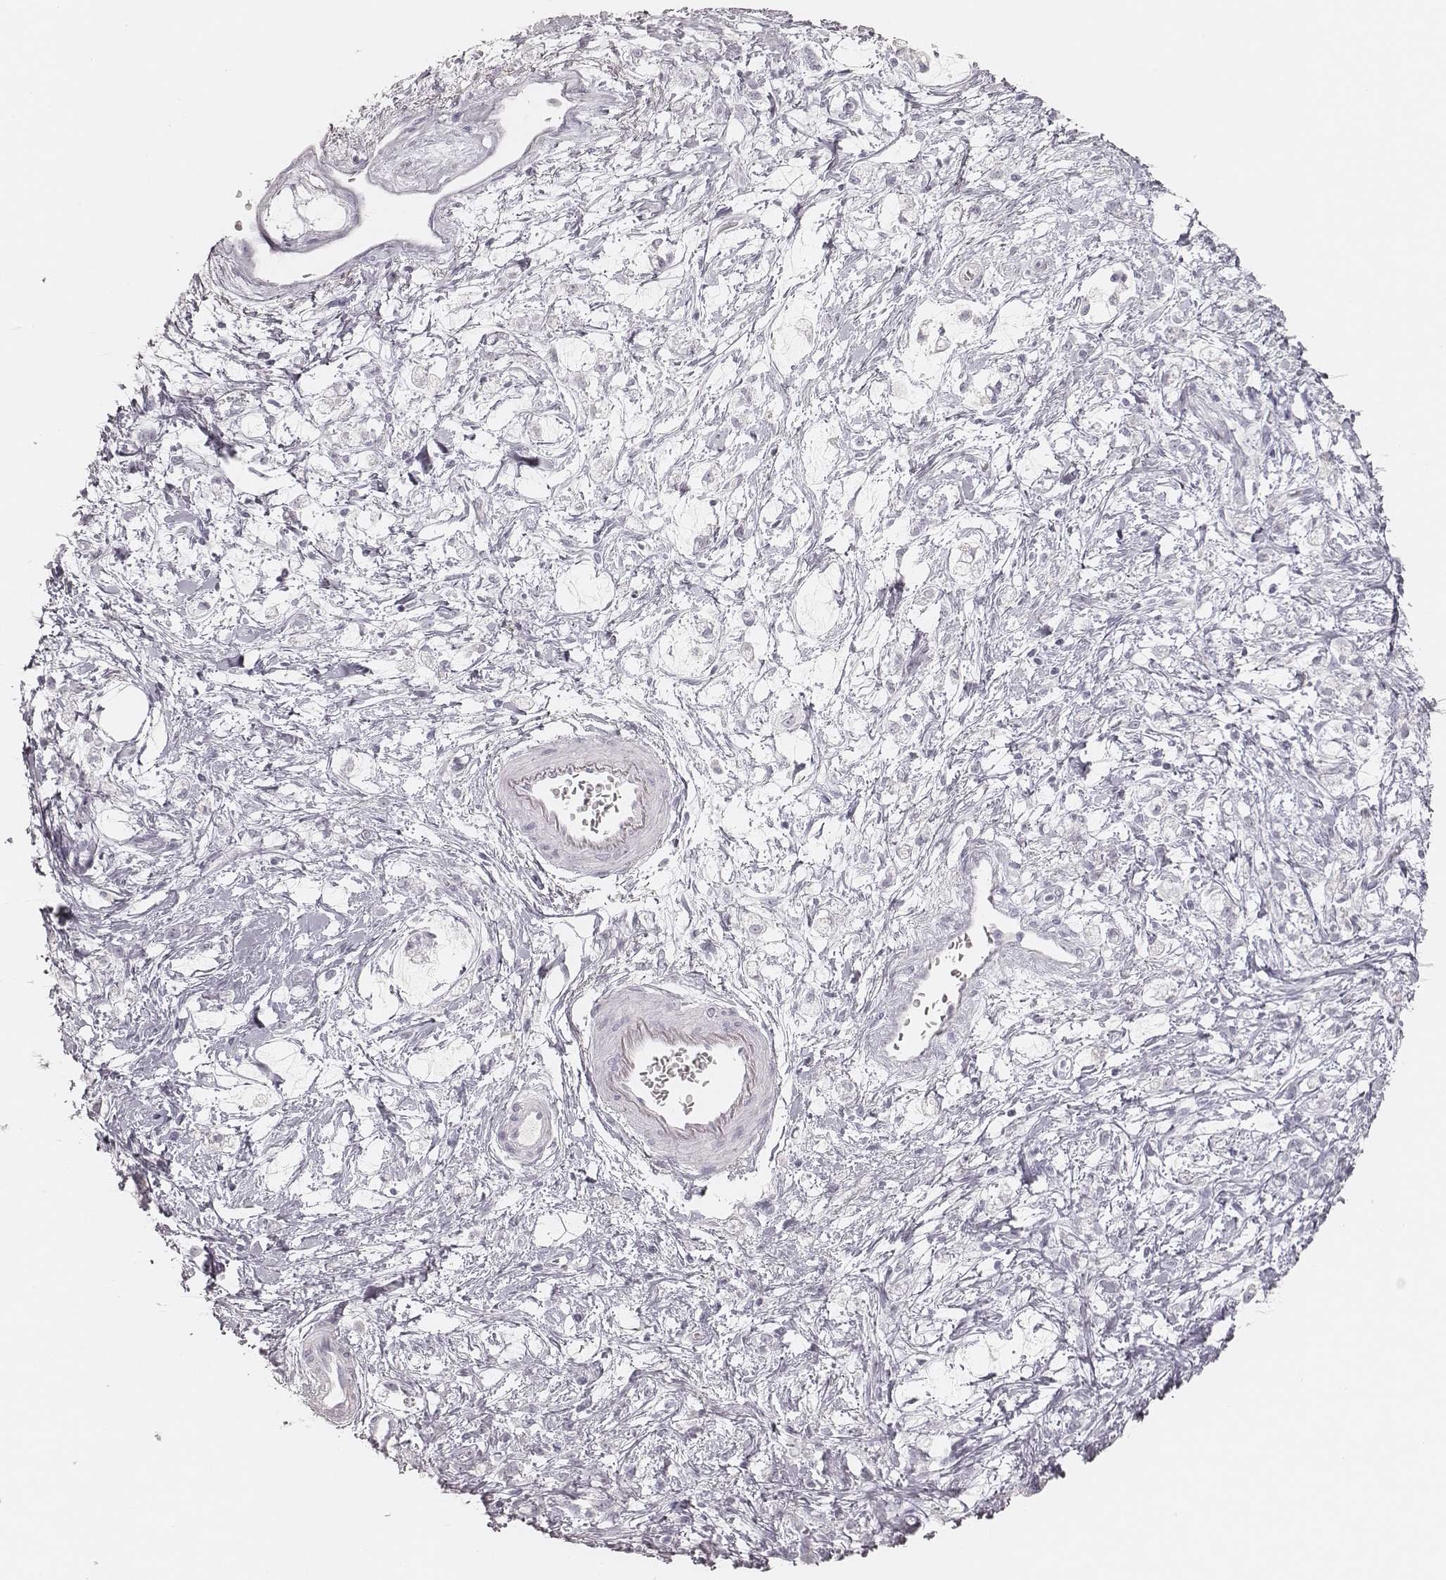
{"staining": {"intensity": "negative", "quantity": "none", "location": "none"}, "tissue": "stomach cancer", "cell_type": "Tumor cells", "image_type": "cancer", "snomed": [{"axis": "morphology", "description": "Adenocarcinoma, NOS"}, {"axis": "topography", "description": "Stomach"}], "caption": "A histopathology image of human stomach adenocarcinoma is negative for staining in tumor cells. Brightfield microscopy of immunohistochemistry stained with DAB (3,3'-diaminobenzidine) (brown) and hematoxylin (blue), captured at high magnification.", "gene": "KRT31", "patient": {"sex": "female", "age": 60}}